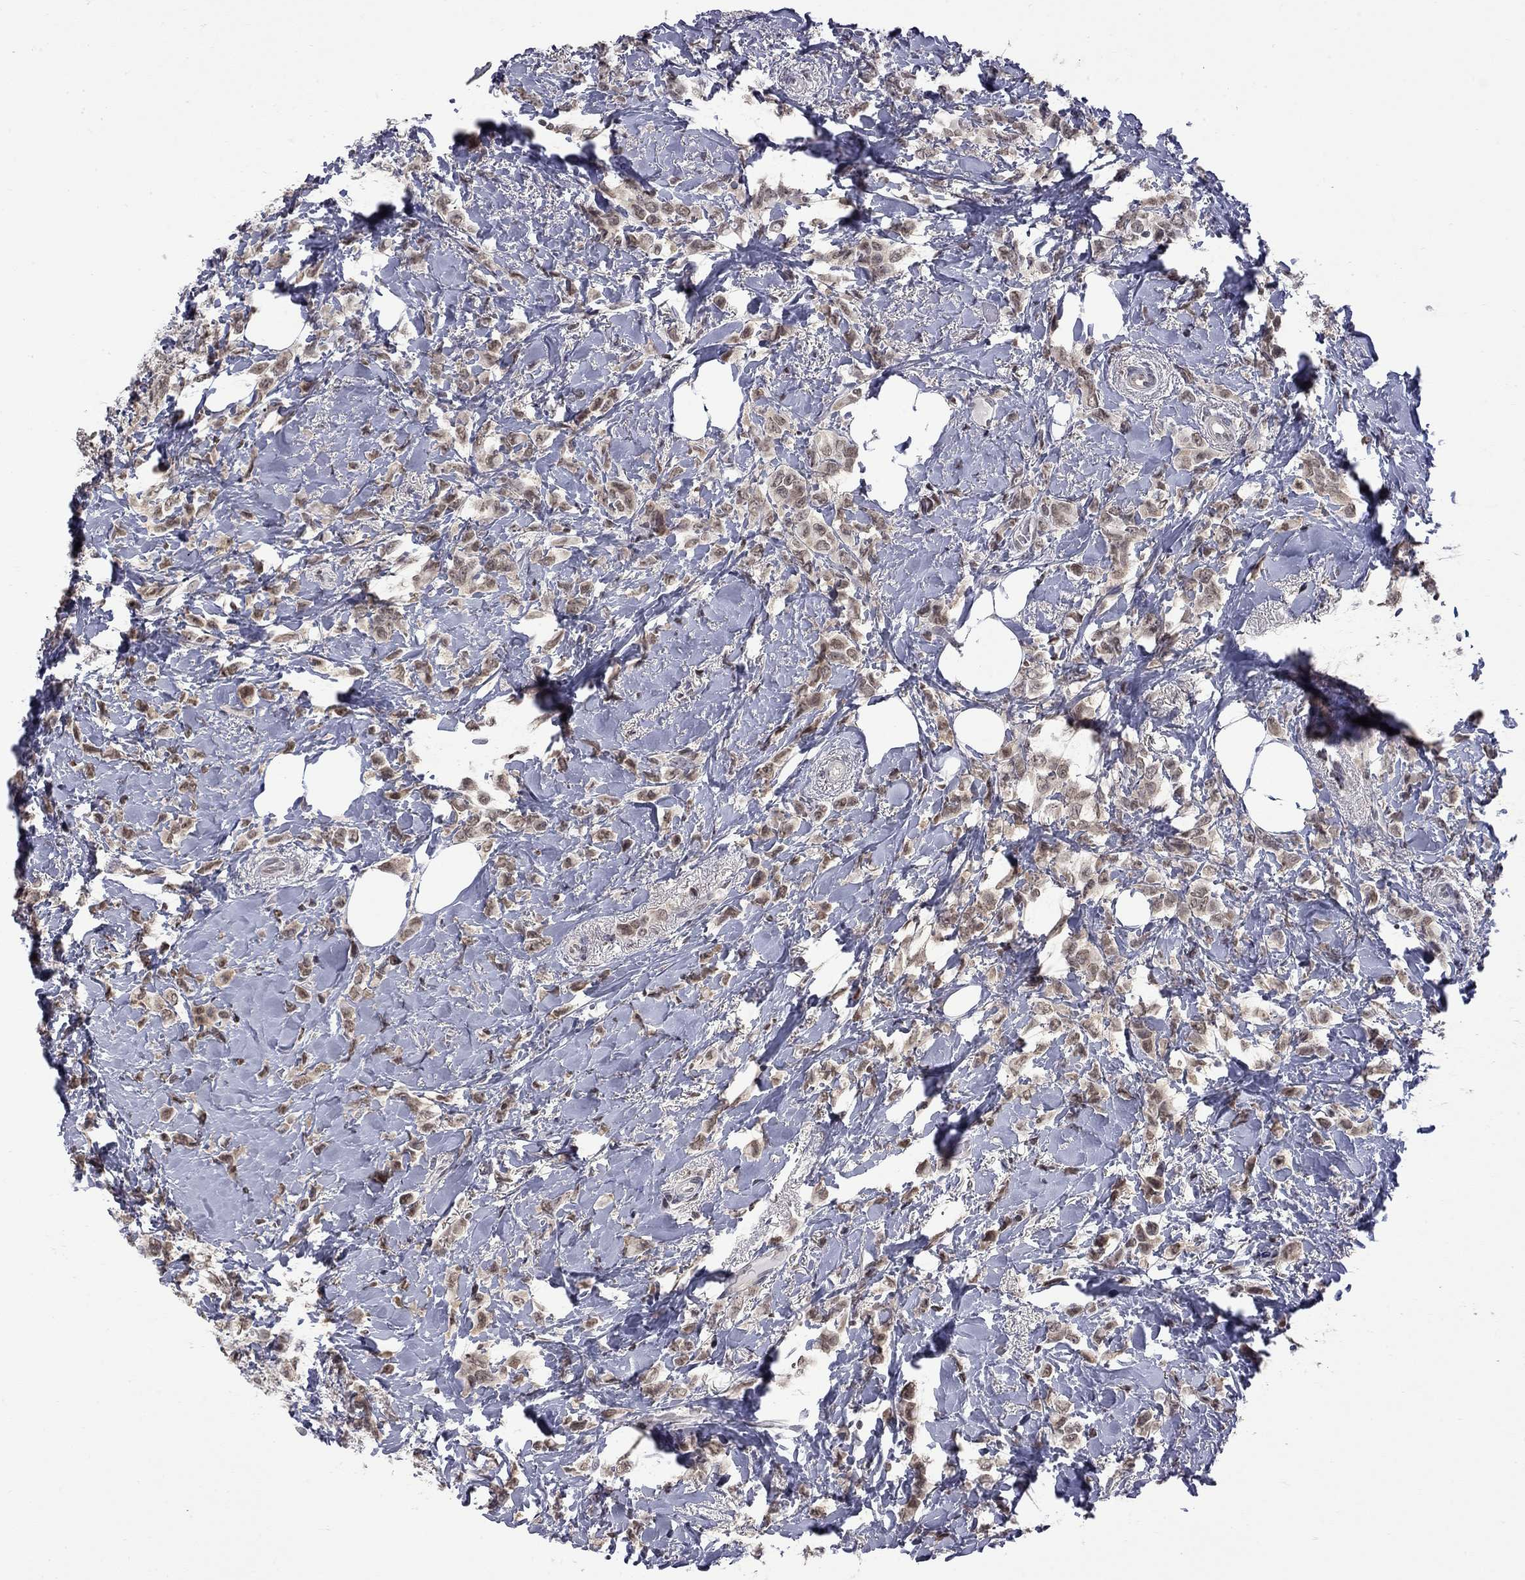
{"staining": {"intensity": "moderate", "quantity": "<25%", "location": "cytoplasmic/membranous,nuclear"}, "tissue": "breast cancer", "cell_type": "Tumor cells", "image_type": "cancer", "snomed": [{"axis": "morphology", "description": "Lobular carcinoma"}, {"axis": "topography", "description": "Breast"}], "caption": "Immunohistochemical staining of lobular carcinoma (breast) reveals low levels of moderate cytoplasmic/membranous and nuclear expression in approximately <25% of tumor cells.", "gene": "RFWD3", "patient": {"sex": "female", "age": 66}}